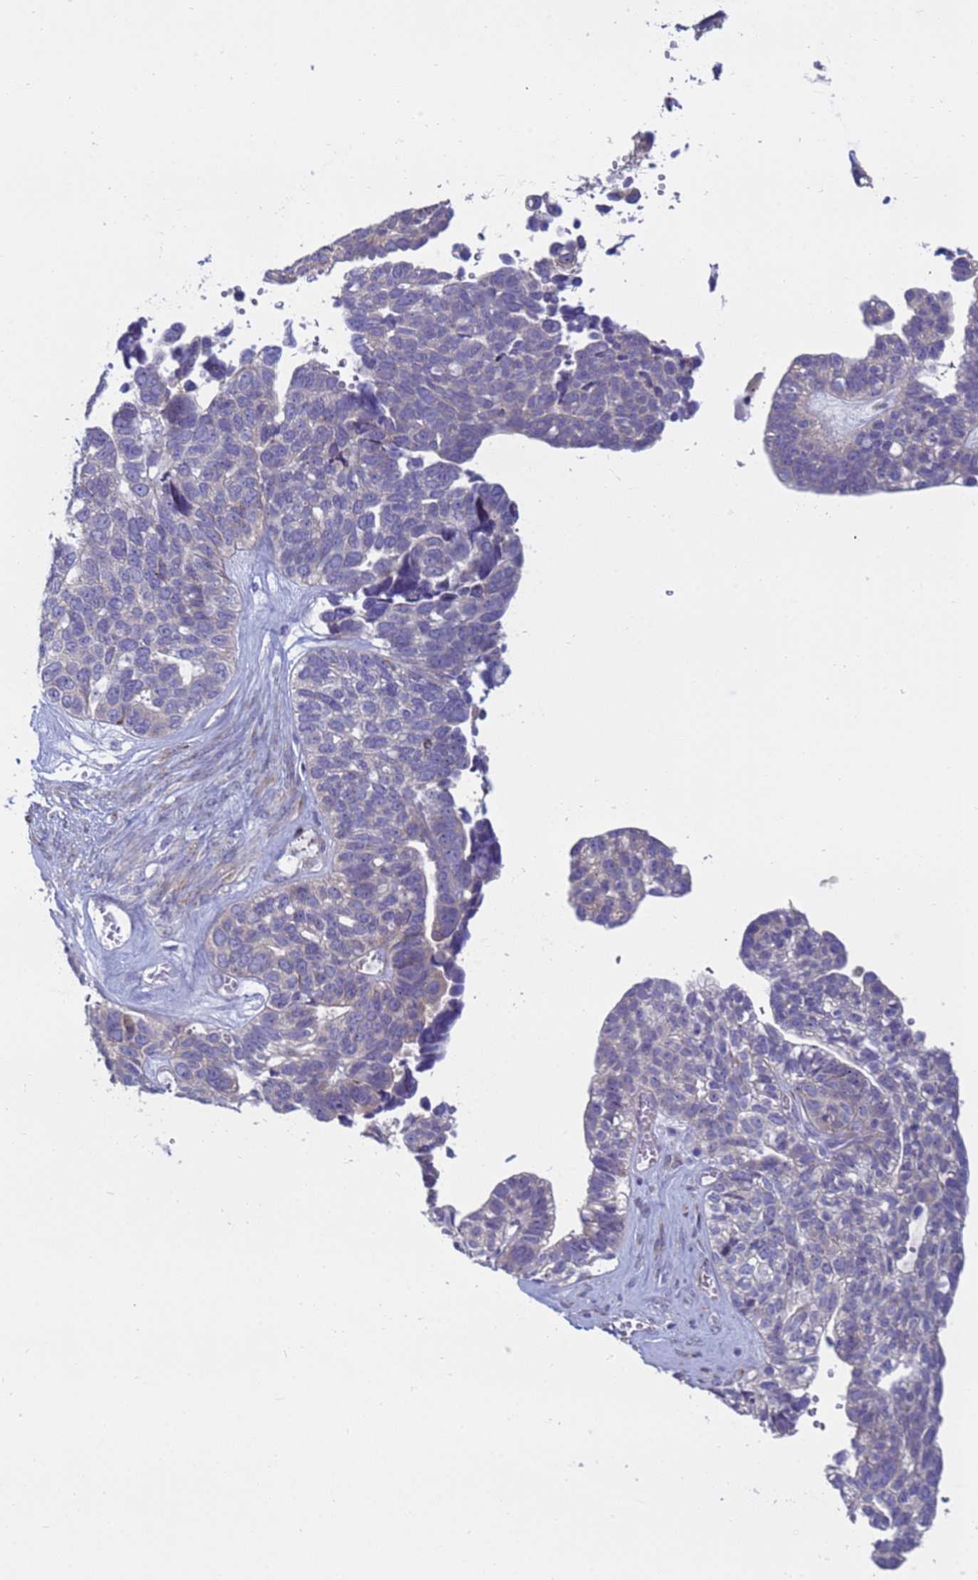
{"staining": {"intensity": "weak", "quantity": "<25%", "location": "cytoplasmic/membranous"}, "tissue": "ovarian cancer", "cell_type": "Tumor cells", "image_type": "cancer", "snomed": [{"axis": "morphology", "description": "Cystadenocarcinoma, serous, NOS"}, {"axis": "topography", "description": "Ovary"}], "caption": "Immunohistochemistry micrograph of ovarian cancer (serous cystadenocarcinoma) stained for a protein (brown), which reveals no staining in tumor cells.", "gene": "TRPC6", "patient": {"sex": "female", "age": 79}}